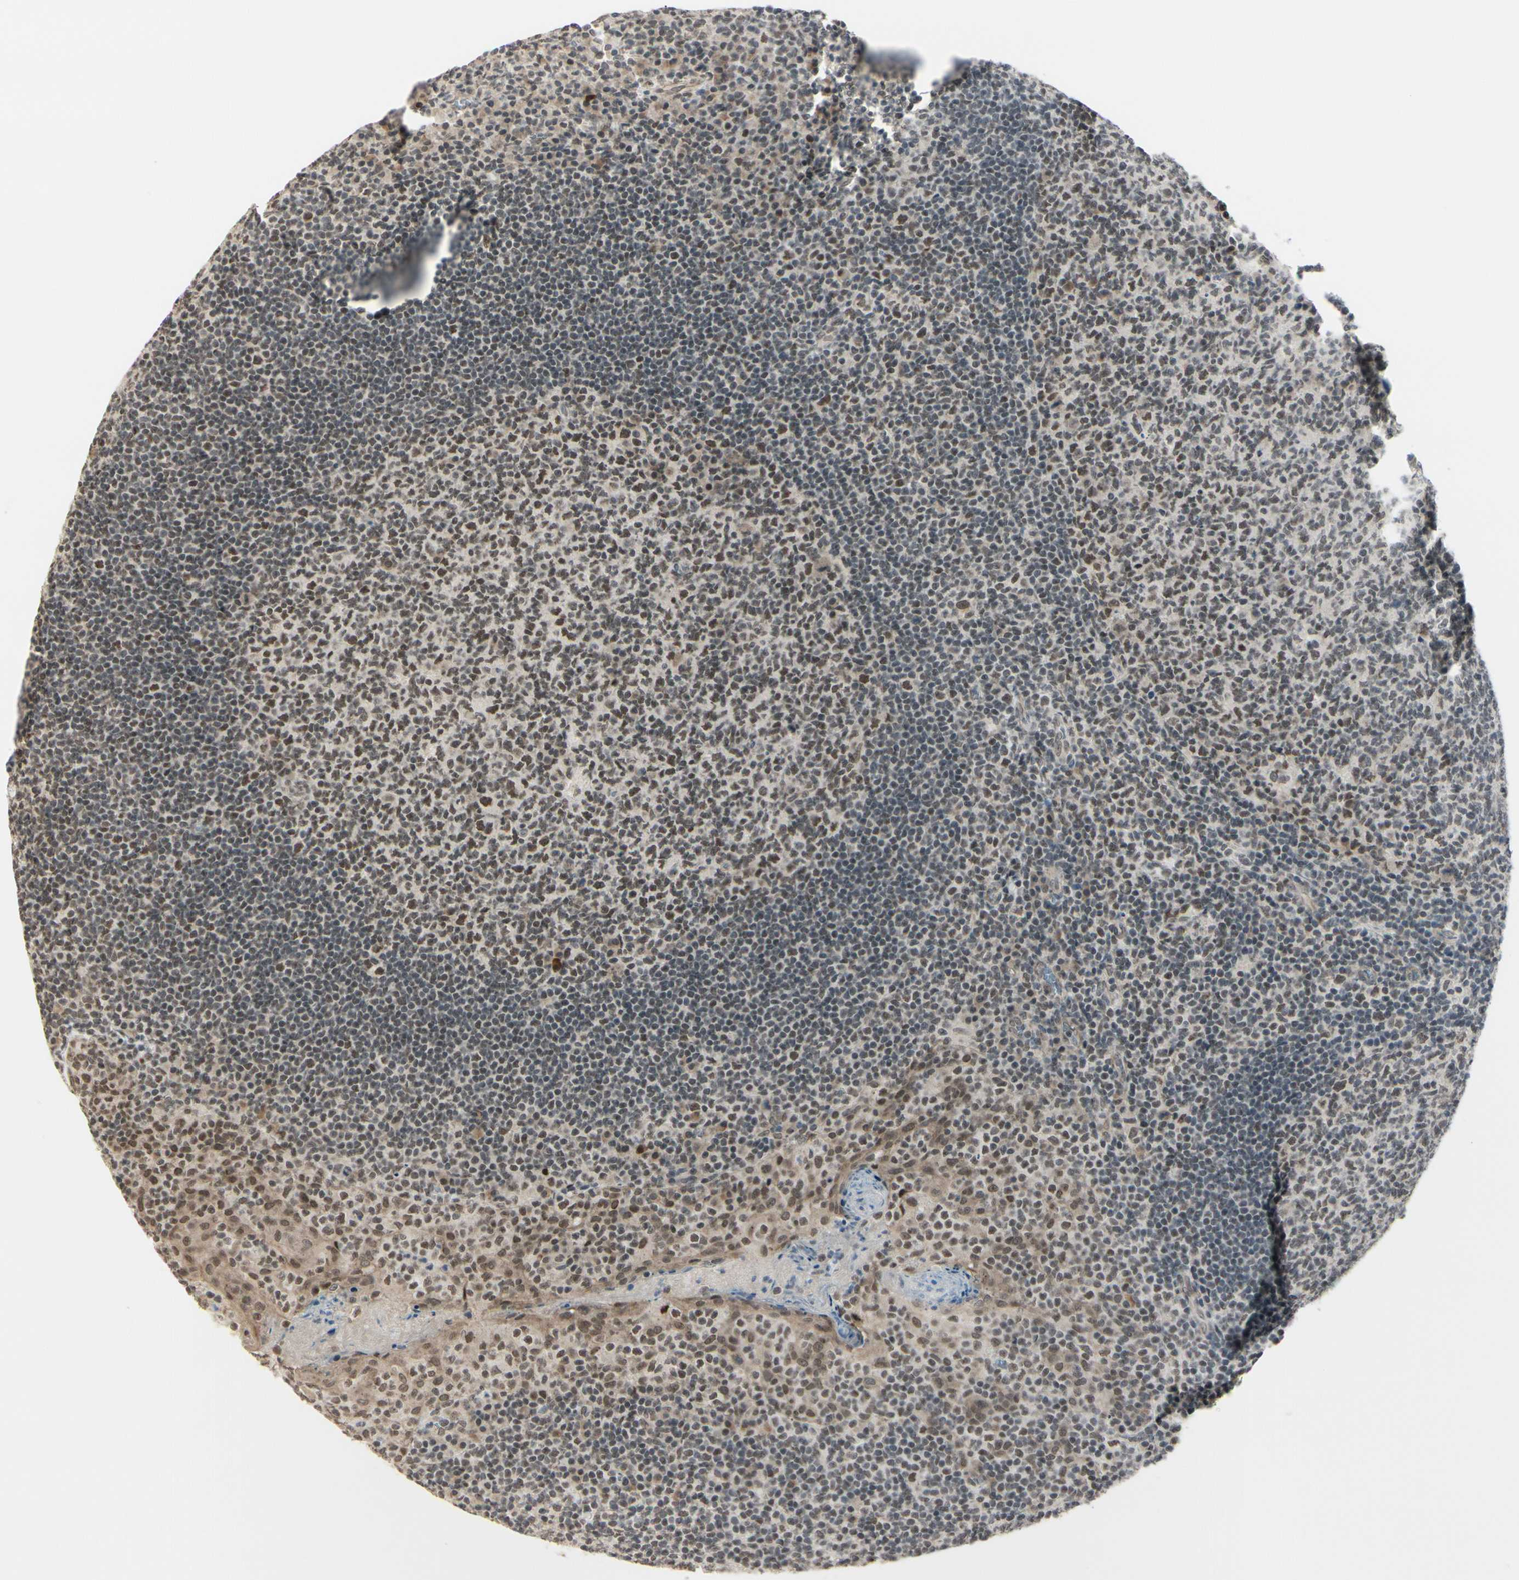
{"staining": {"intensity": "weak", "quantity": "25%-75%", "location": "cytoplasmic/membranous,nuclear"}, "tissue": "tonsil", "cell_type": "Germinal center cells", "image_type": "normal", "snomed": [{"axis": "morphology", "description": "Normal tissue, NOS"}, {"axis": "topography", "description": "Tonsil"}], "caption": "Tonsil stained with DAB (3,3'-diaminobenzidine) immunohistochemistry demonstrates low levels of weak cytoplasmic/membranous,nuclear expression in approximately 25%-75% of germinal center cells.", "gene": "BRMS1", "patient": {"sex": "male", "age": 17}}